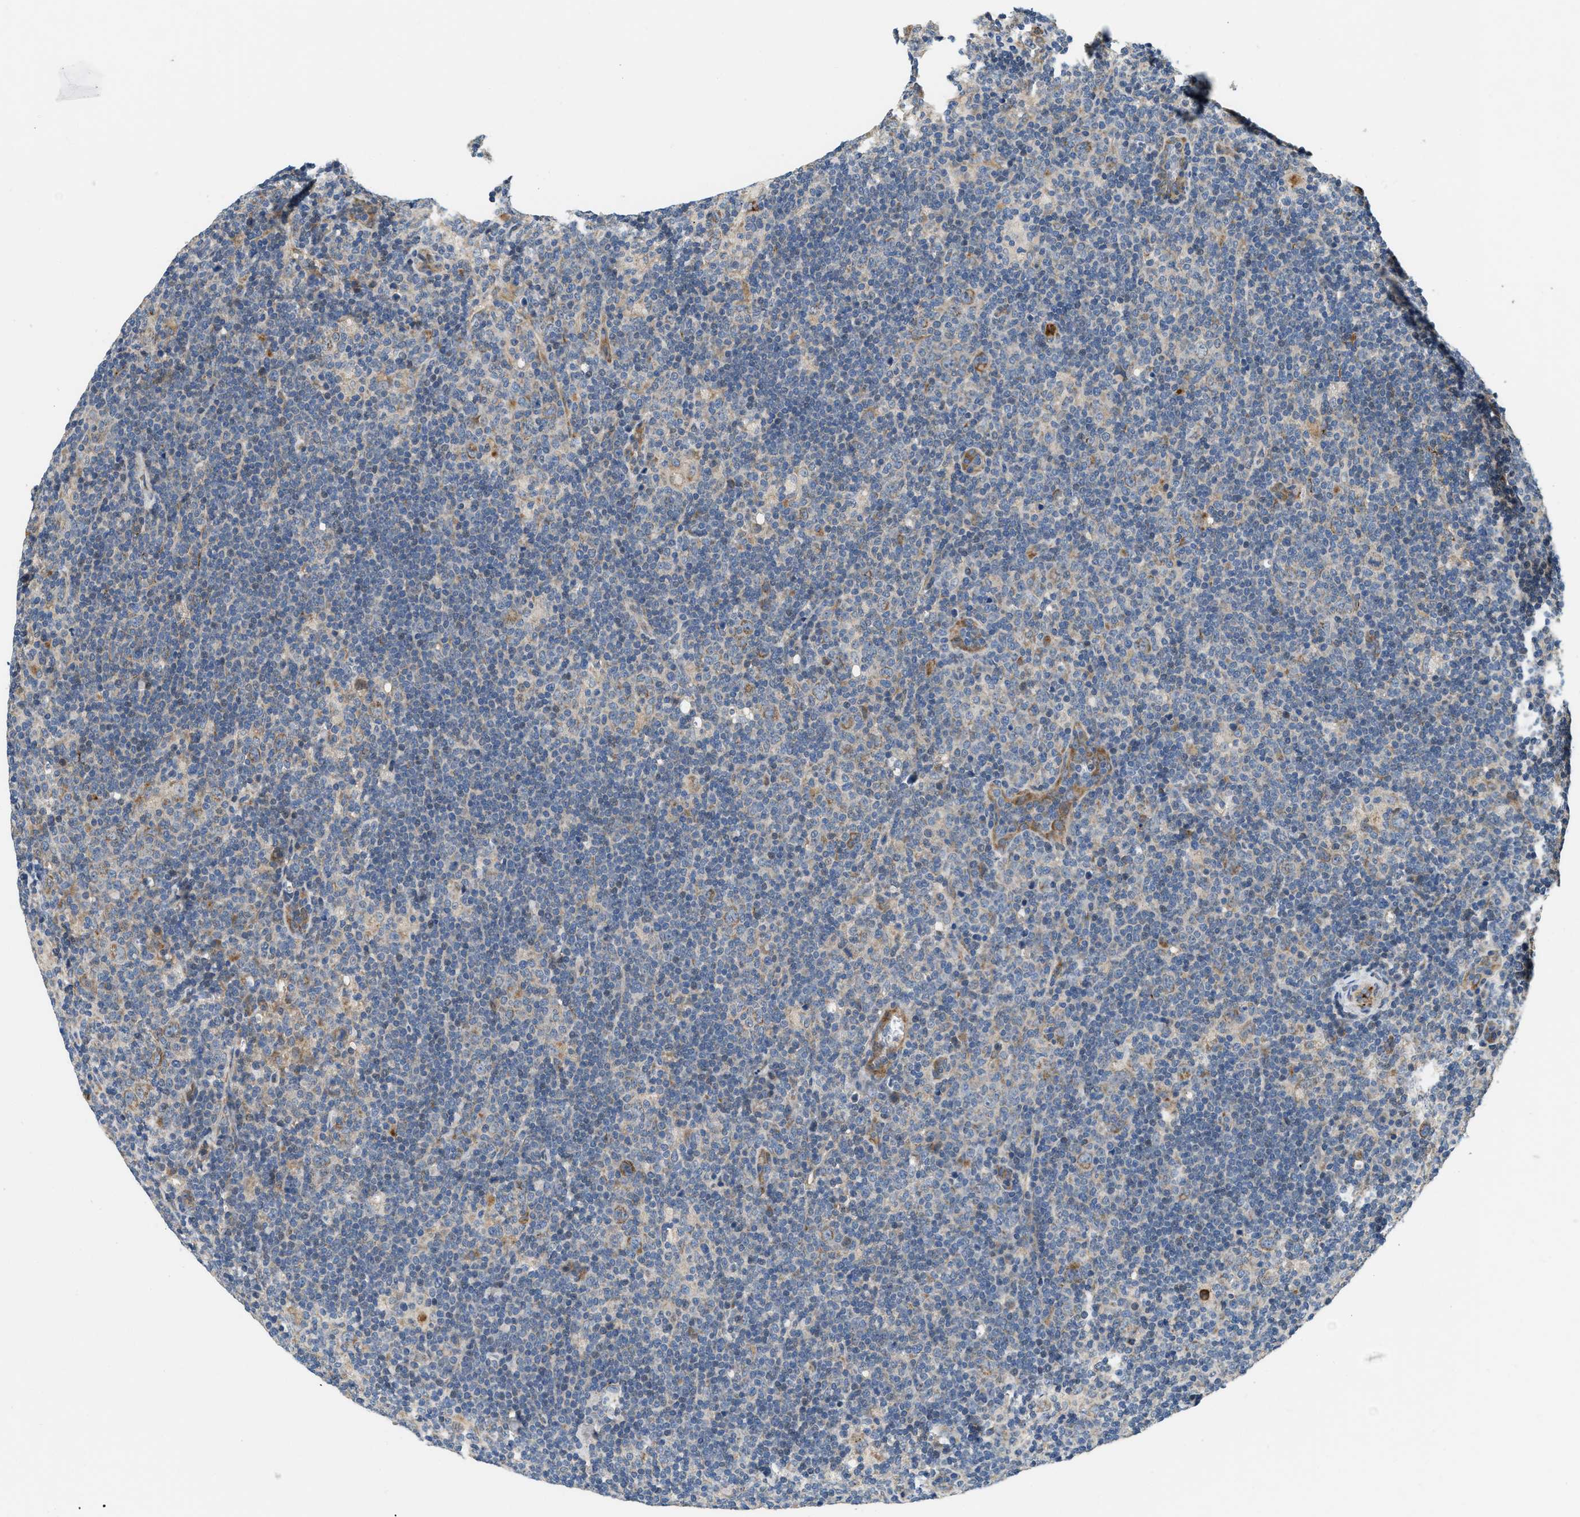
{"staining": {"intensity": "moderate", "quantity": ">75%", "location": "cytoplasmic/membranous"}, "tissue": "lymphoma", "cell_type": "Tumor cells", "image_type": "cancer", "snomed": [{"axis": "morphology", "description": "Hodgkin's disease, NOS"}, {"axis": "topography", "description": "Lymph node"}], "caption": "Immunohistochemical staining of Hodgkin's disease reveals medium levels of moderate cytoplasmic/membranous protein expression in approximately >75% of tumor cells.", "gene": "ZNF599", "patient": {"sex": "female", "age": 57}}